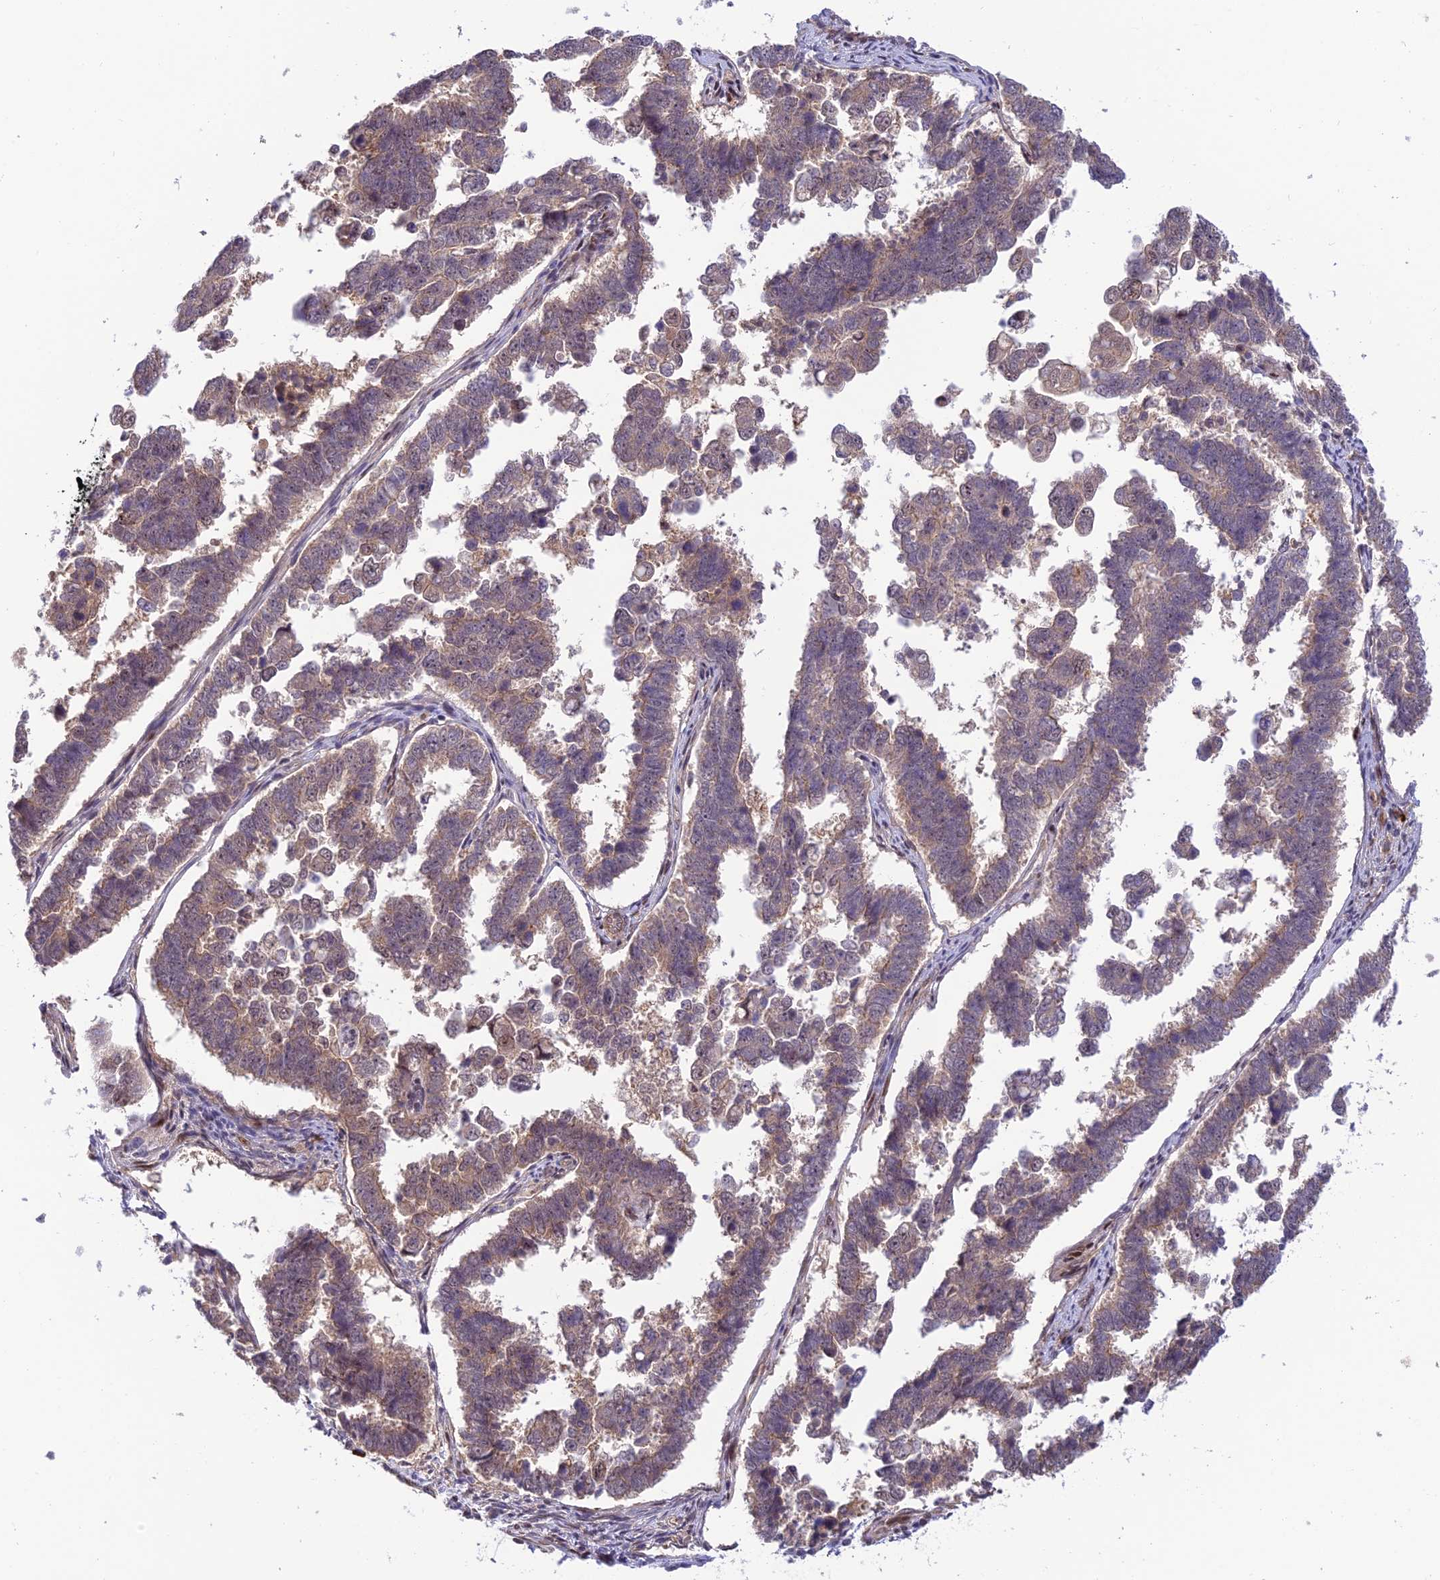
{"staining": {"intensity": "weak", "quantity": "25%-75%", "location": "cytoplasmic/membranous,nuclear"}, "tissue": "endometrial cancer", "cell_type": "Tumor cells", "image_type": "cancer", "snomed": [{"axis": "morphology", "description": "Adenocarcinoma, NOS"}, {"axis": "topography", "description": "Endometrium"}], "caption": "Approximately 25%-75% of tumor cells in human endometrial cancer reveal weak cytoplasmic/membranous and nuclear protein staining as visualized by brown immunohistochemical staining.", "gene": "ZNF584", "patient": {"sex": "female", "age": 75}}